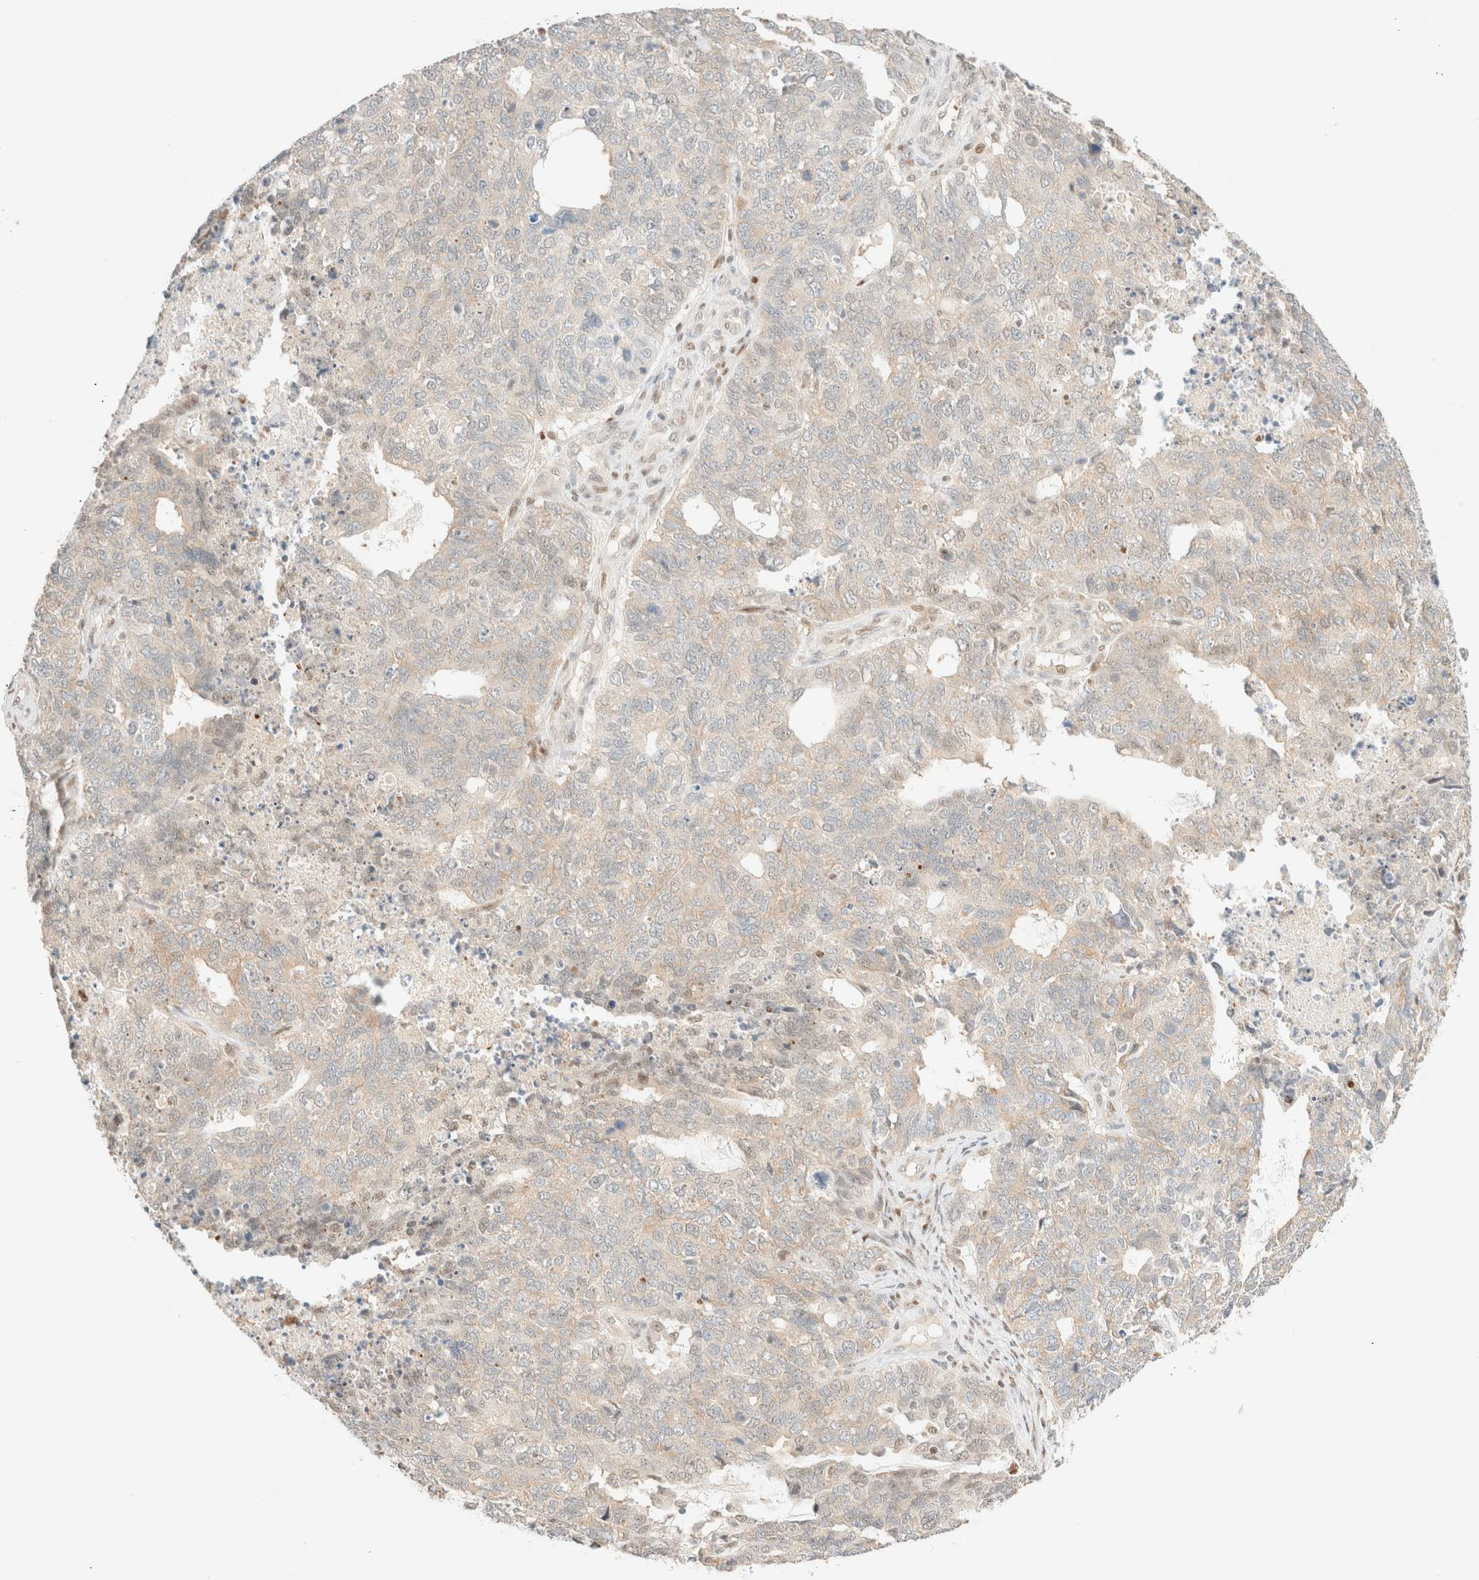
{"staining": {"intensity": "negative", "quantity": "none", "location": "none"}, "tissue": "cervical cancer", "cell_type": "Tumor cells", "image_type": "cancer", "snomed": [{"axis": "morphology", "description": "Squamous cell carcinoma, NOS"}, {"axis": "topography", "description": "Cervix"}], "caption": "The immunohistochemistry histopathology image has no significant positivity in tumor cells of cervical squamous cell carcinoma tissue.", "gene": "TSR1", "patient": {"sex": "female", "age": 63}}